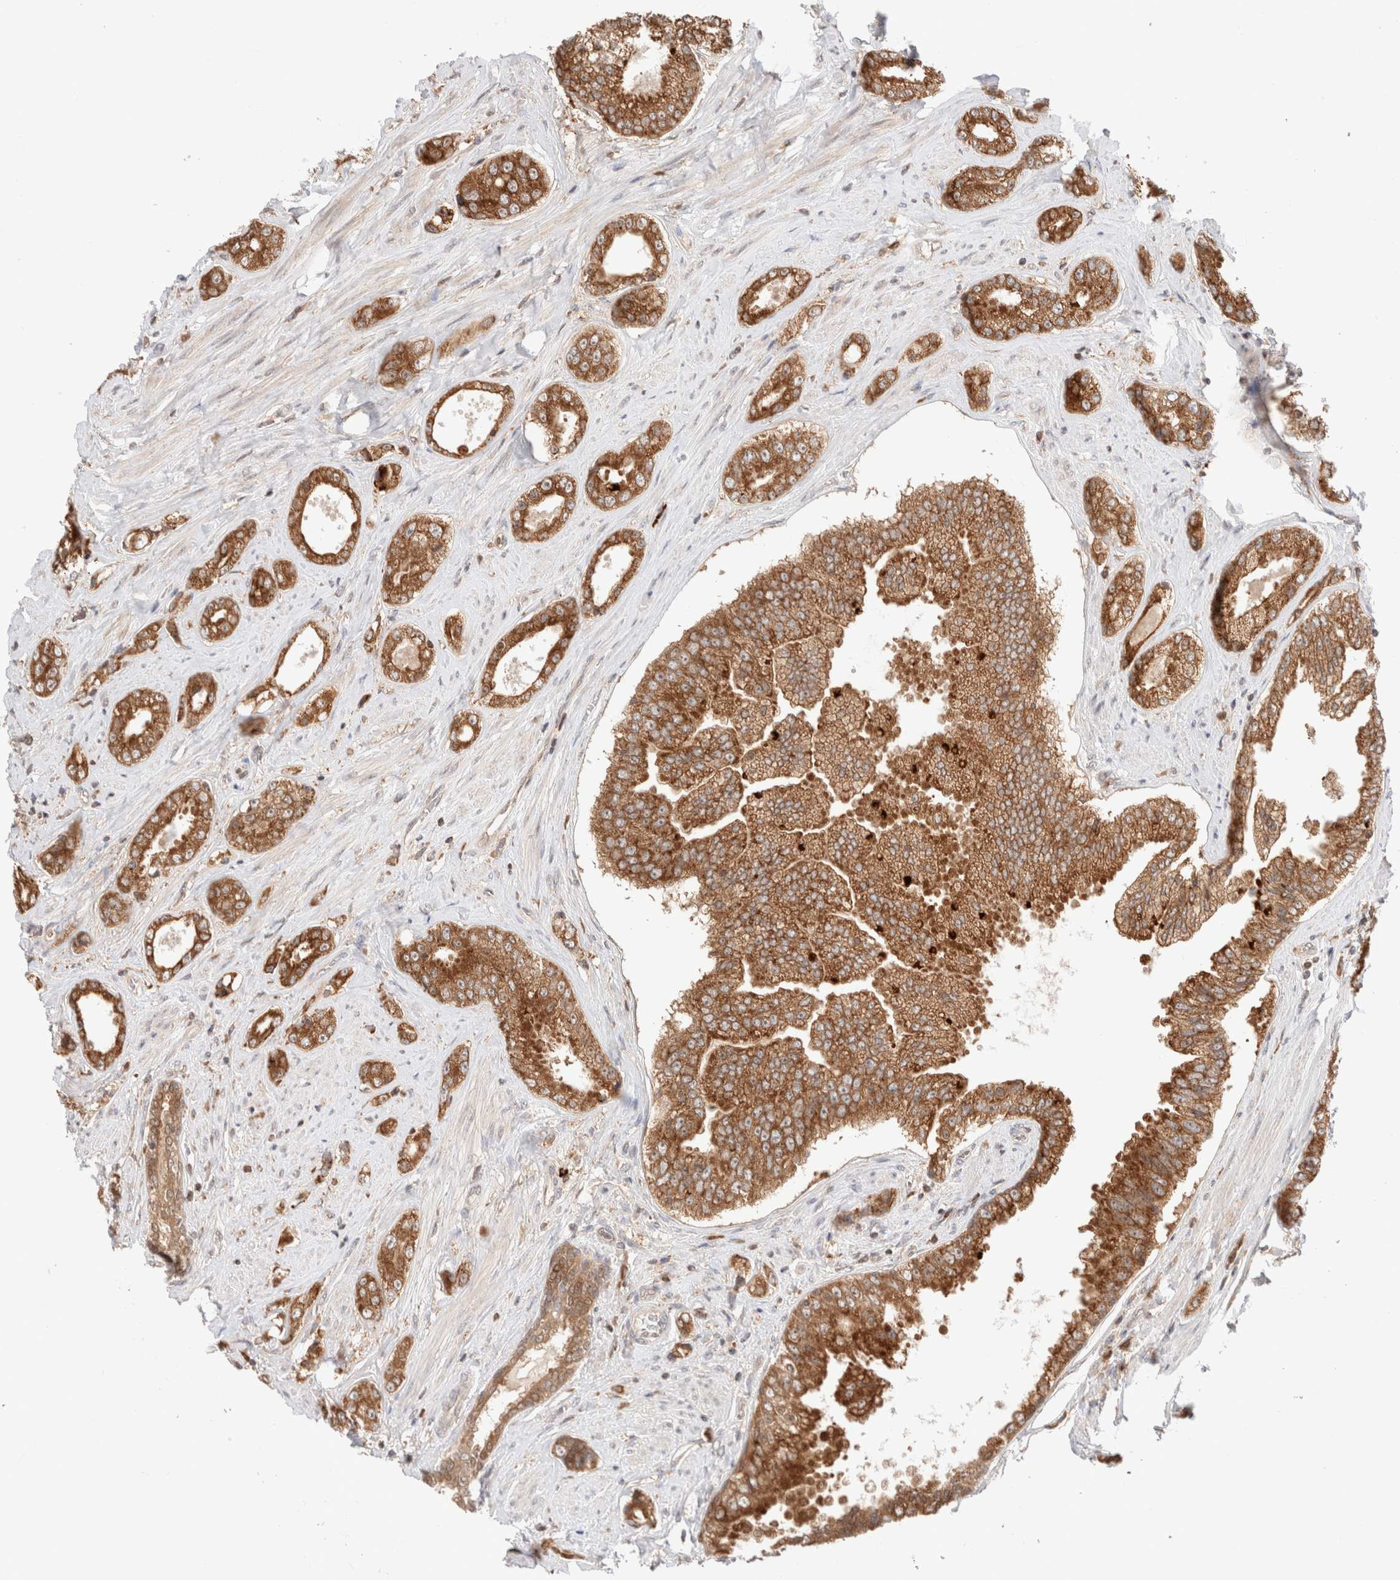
{"staining": {"intensity": "moderate", "quantity": ">75%", "location": "cytoplasmic/membranous"}, "tissue": "prostate cancer", "cell_type": "Tumor cells", "image_type": "cancer", "snomed": [{"axis": "morphology", "description": "Adenocarcinoma, High grade"}, {"axis": "topography", "description": "Prostate"}], "caption": "Prostate high-grade adenocarcinoma was stained to show a protein in brown. There is medium levels of moderate cytoplasmic/membranous positivity in approximately >75% of tumor cells. The staining was performed using DAB (3,3'-diaminobenzidine), with brown indicating positive protein expression. Nuclei are stained blue with hematoxylin.", "gene": "XKR4", "patient": {"sex": "male", "age": 61}}